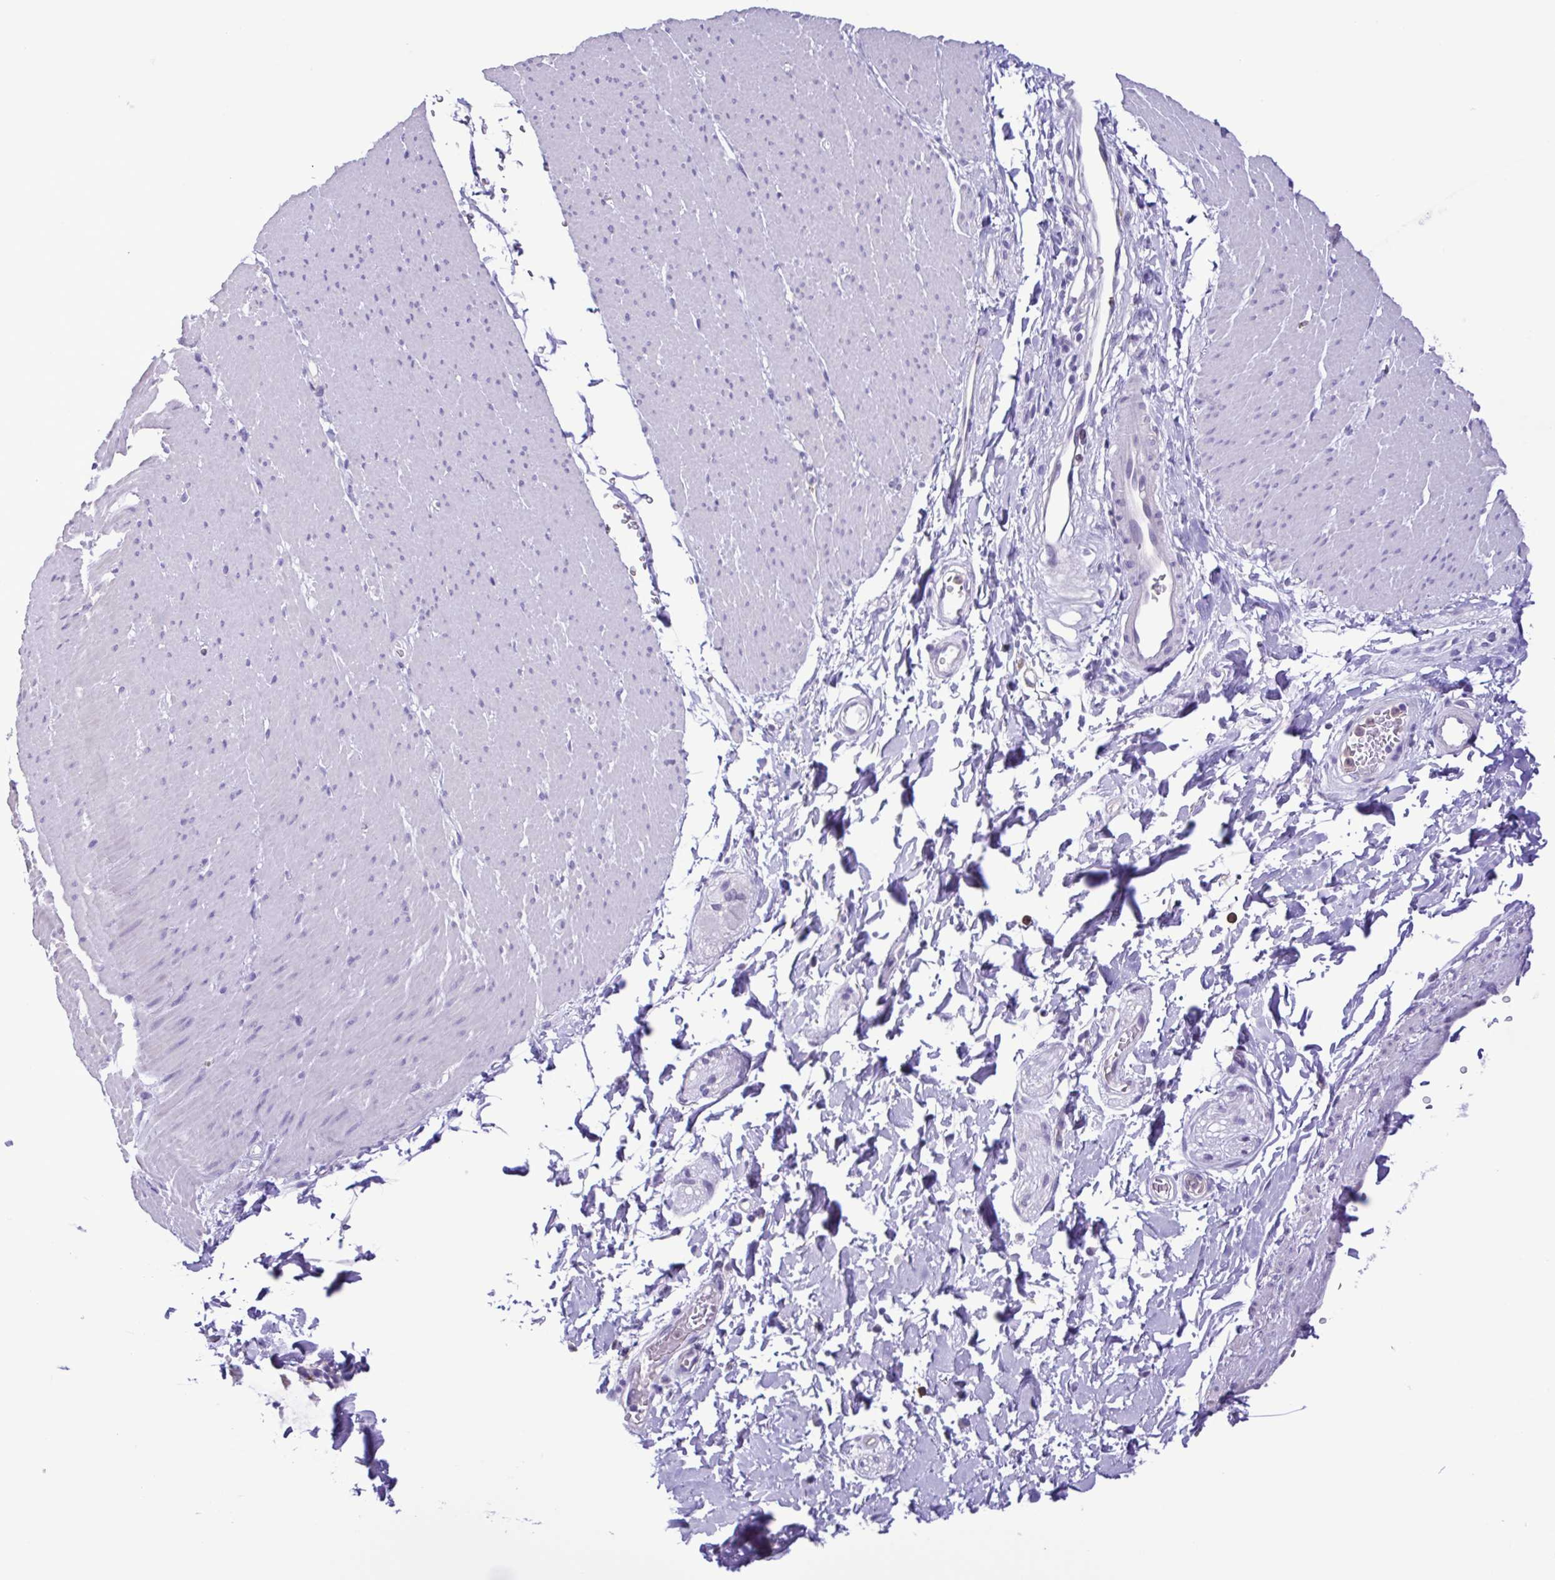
{"staining": {"intensity": "negative", "quantity": "none", "location": "none"}, "tissue": "smooth muscle", "cell_type": "Smooth muscle cells", "image_type": "normal", "snomed": [{"axis": "morphology", "description": "Normal tissue, NOS"}, {"axis": "topography", "description": "Smooth muscle"}, {"axis": "topography", "description": "Rectum"}], "caption": "This is an immunohistochemistry image of benign smooth muscle. There is no positivity in smooth muscle cells.", "gene": "CBY2", "patient": {"sex": "male", "age": 53}}